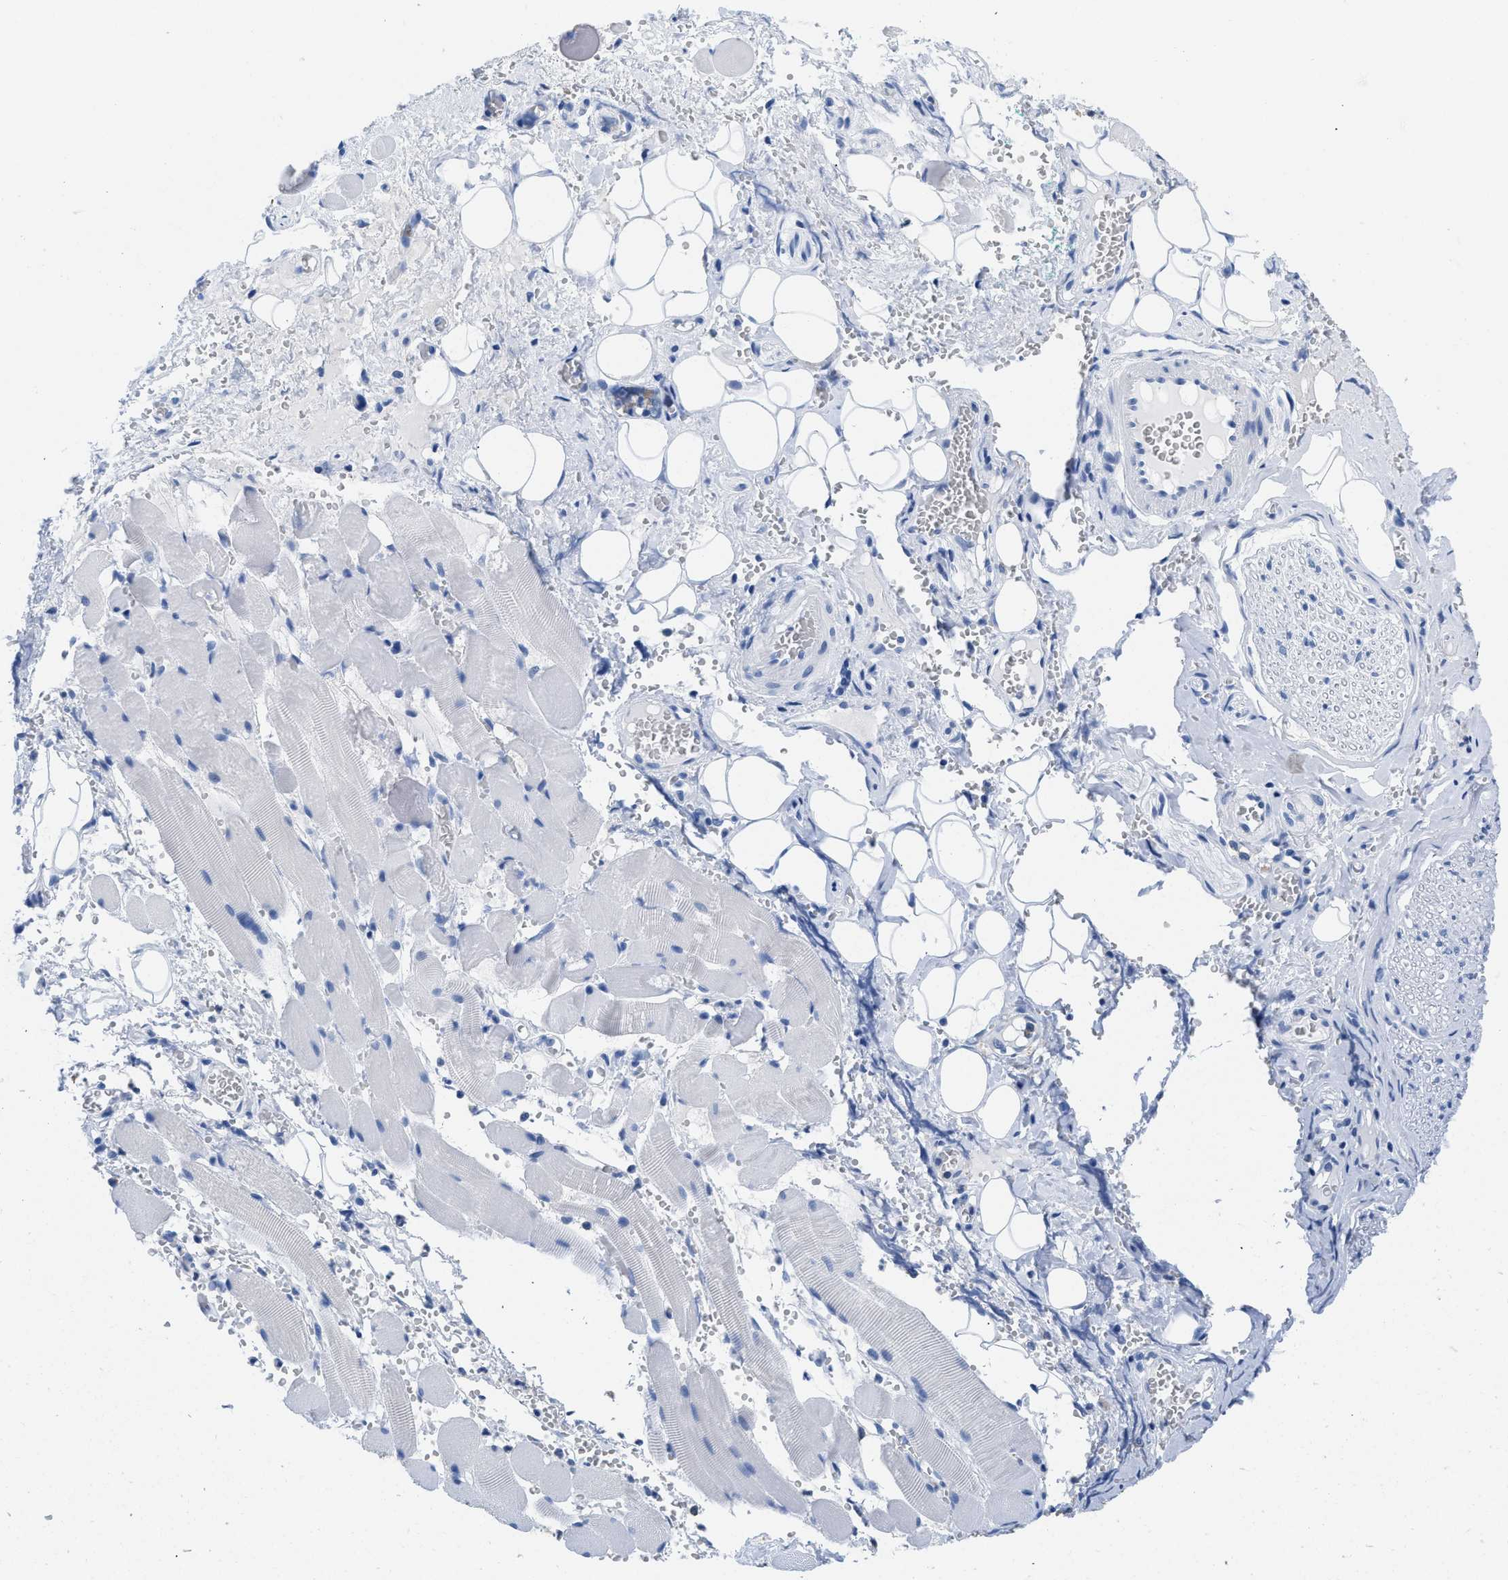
{"staining": {"intensity": "negative", "quantity": "none", "location": "none"}, "tissue": "adipose tissue", "cell_type": "Adipocytes", "image_type": "normal", "snomed": [{"axis": "morphology", "description": "Squamous cell carcinoma, NOS"}, {"axis": "topography", "description": "Oral tissue"}, {"axis": "topography", "description": "Head-Neck"}], "caption": "Photomicrograph shows no protein staining in adipocytes of unremarkable adipose tissue.", "gene": "CR1", "patient": {"sex": "female", "age": 50}}